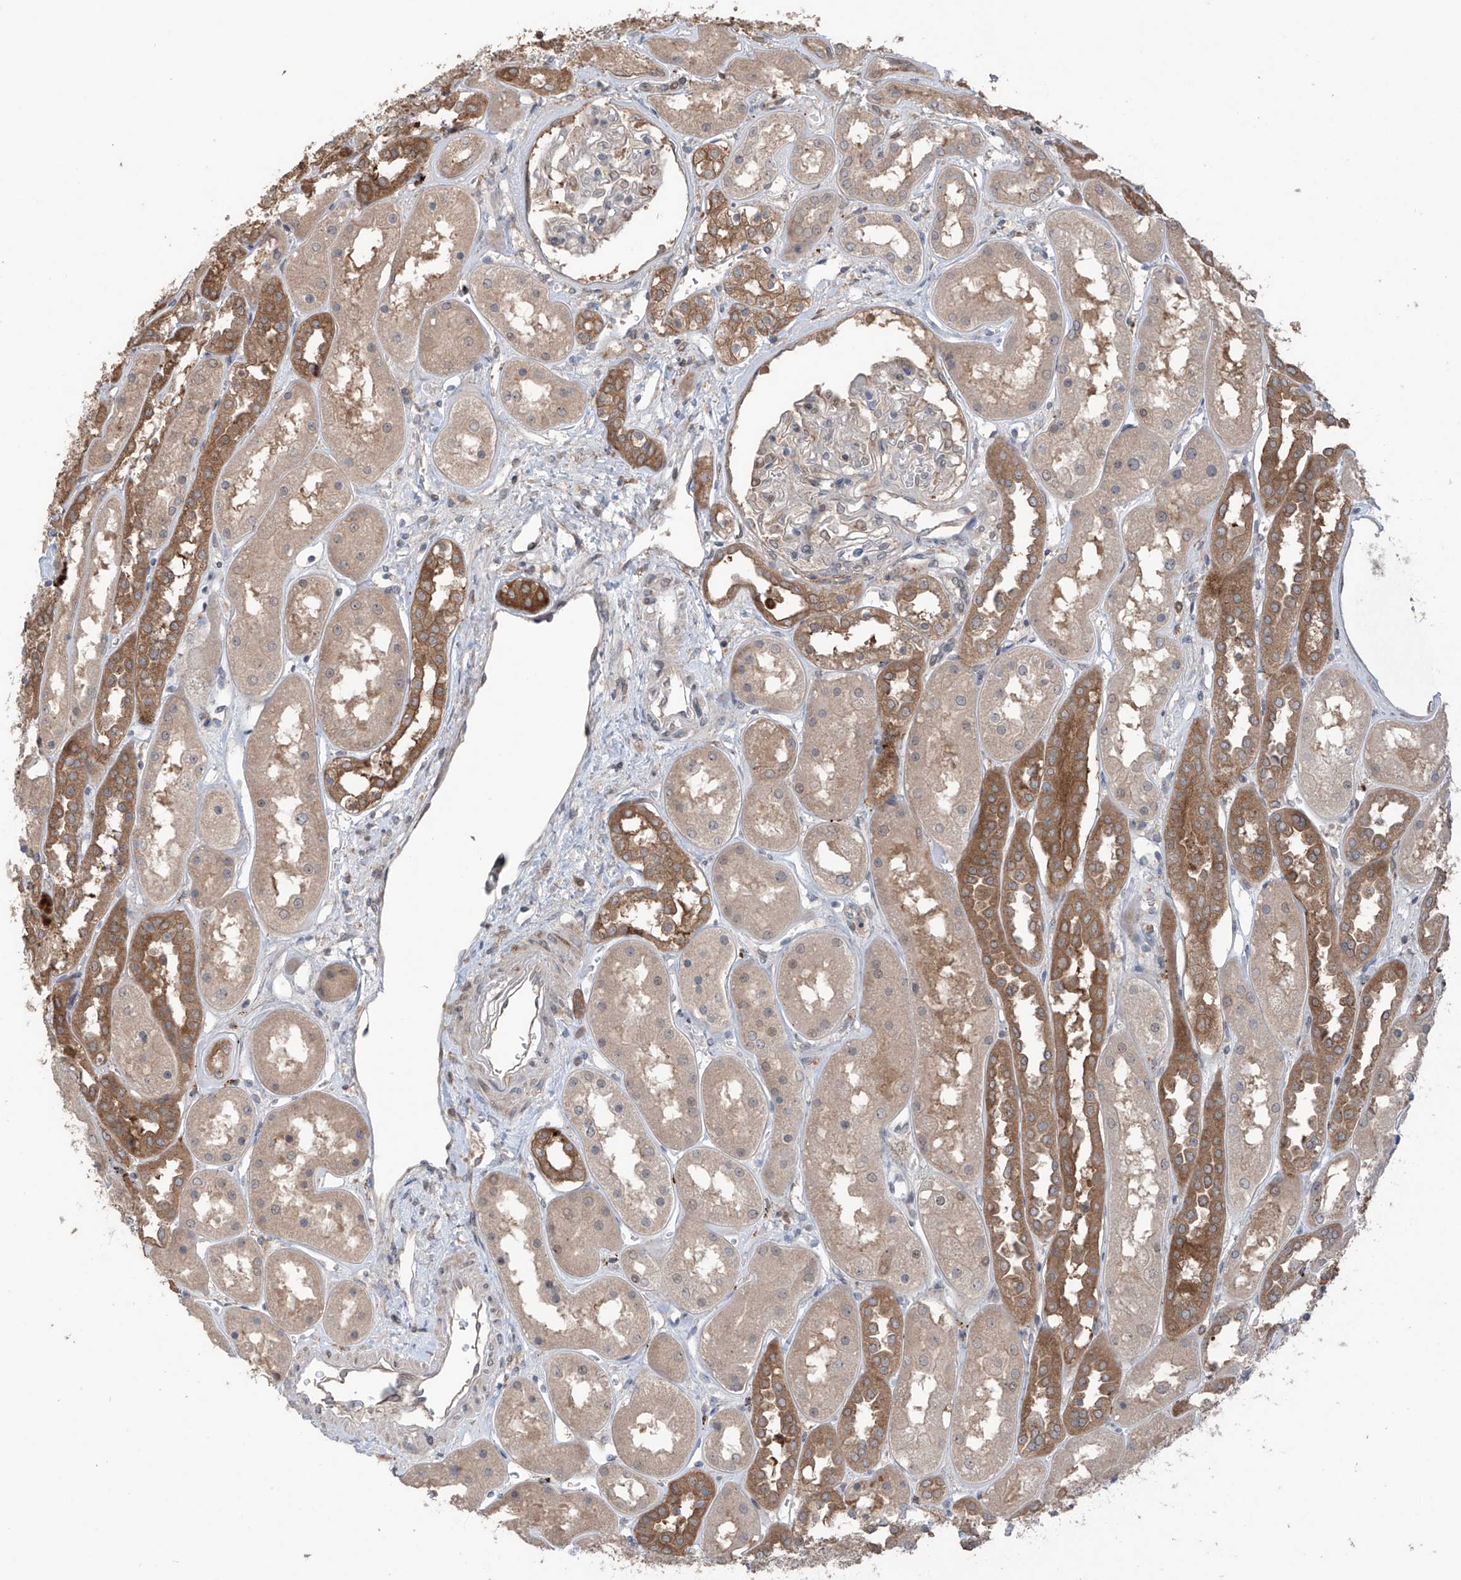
{"staining": {"intensity": "weak", "quantity": "25%-75%", "location": "cytoplasmic/membranous"}, "tissue": "kidney", "cell_type": "Cells in glomeruli", "image_type": "normal", "snomed": [{"axis": "morphology", "description": "Normal tissue, NOS"}, {"axis": "topography", "description": "Kidney"}], "caption": "Immunohistochemistry (IHC) of benign kidney exhibits low levels of weak cytoplasmic/membranous staining in about 25%-75% of cells in glomeruli.", "gene": "SAMD3", "patient": {"sex": "male", "age": 70}}